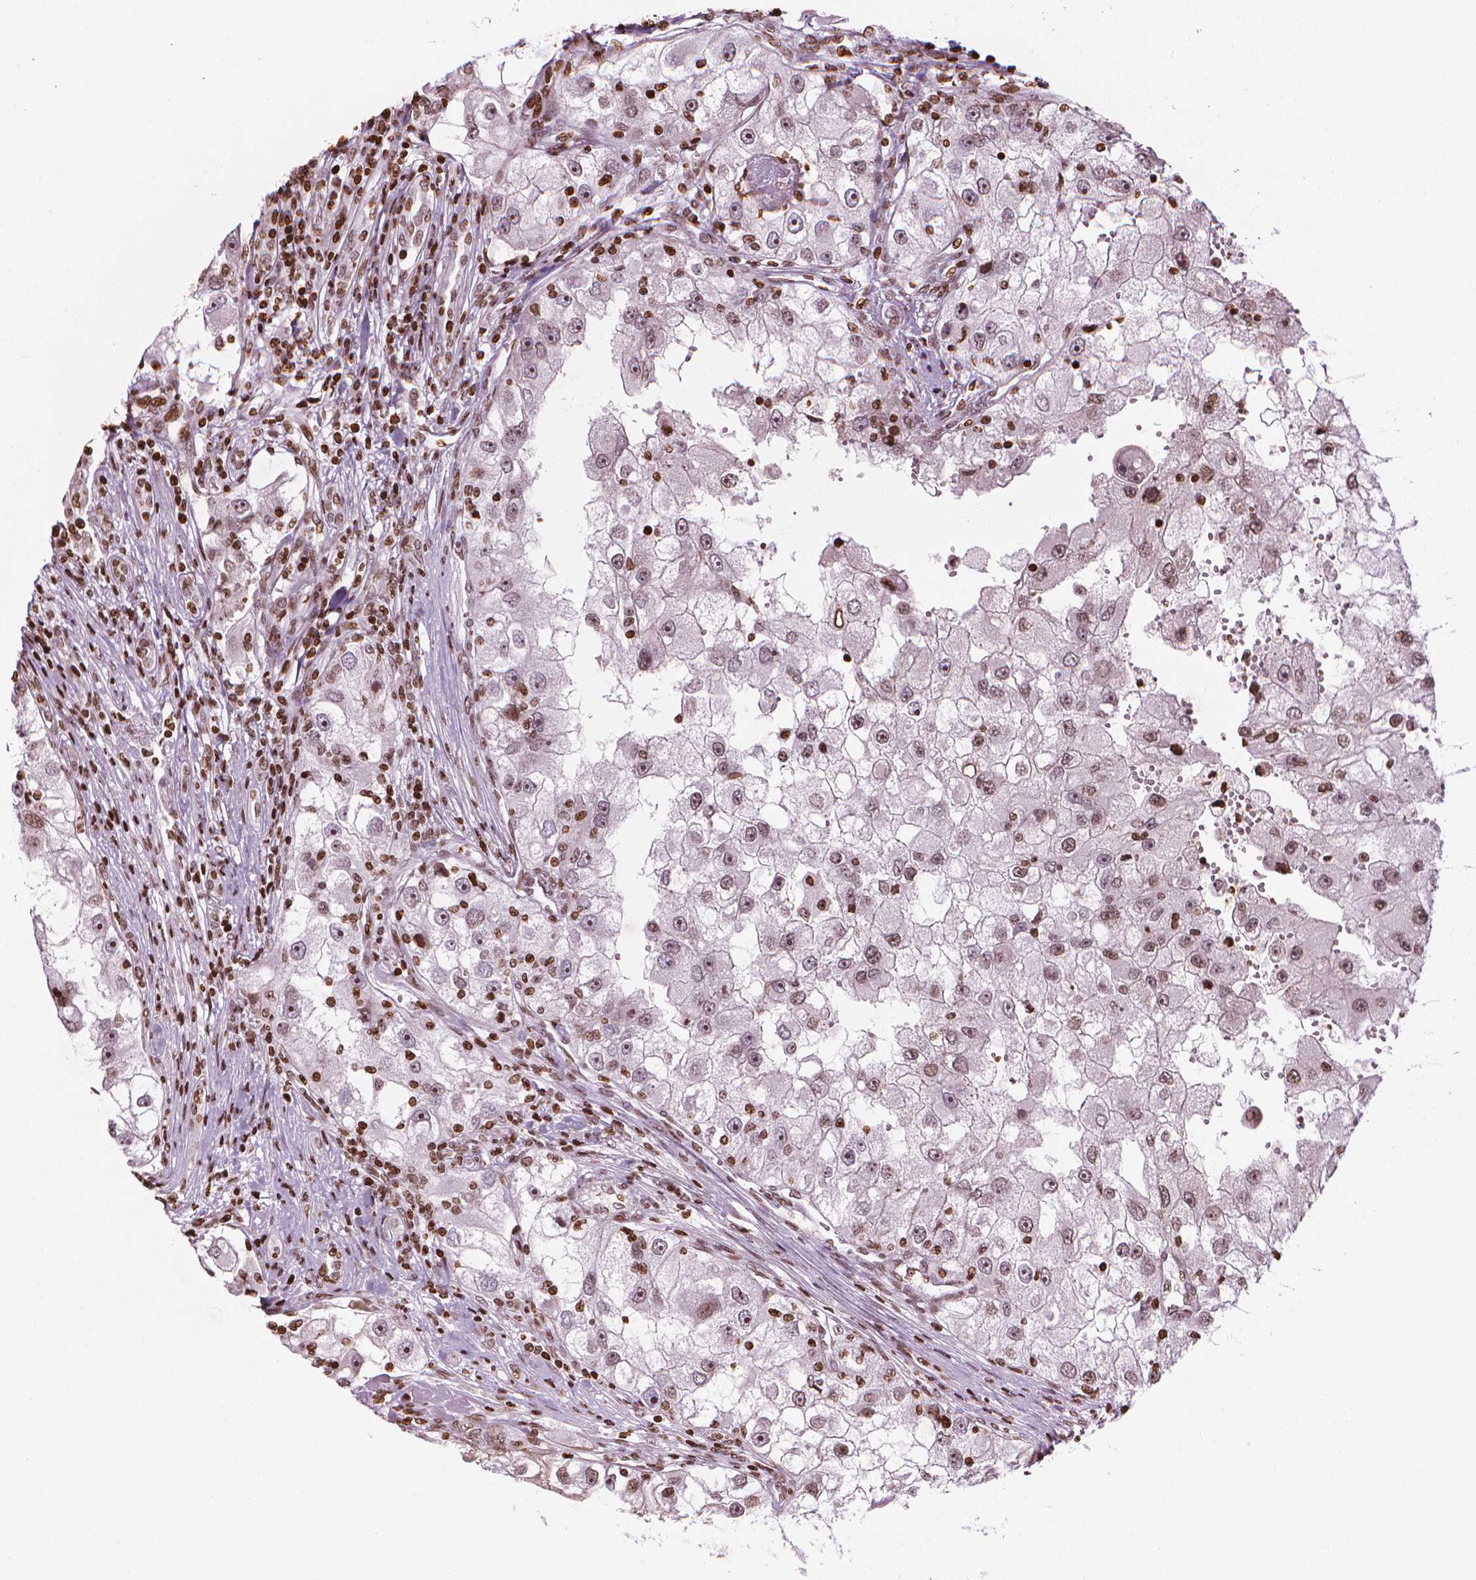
{"staining": {"intensity": "moderate", "quantity": "25%-75%", "location": "nuclear"}, "tissue": "renal cancer", "cell_type": "Tumor cells", "image_type": "cancer", "snomed": [{"axis": "morphology", "description": "Adenocarcinoma, NOS"}, {"axis": "topography", "description": "Kidney"}], "caption": "The micrograph exhibits staining of renal cancer, revealing moderate nuclear protein expression (brown color) within tumor cells. The protein is stained brown, and the nuclei are stained in blue (DAB IHC with brightfield microscopy, high magnification).", "gene": "PIP4K2A", "patient": {"sex": "male", "age": 63}}